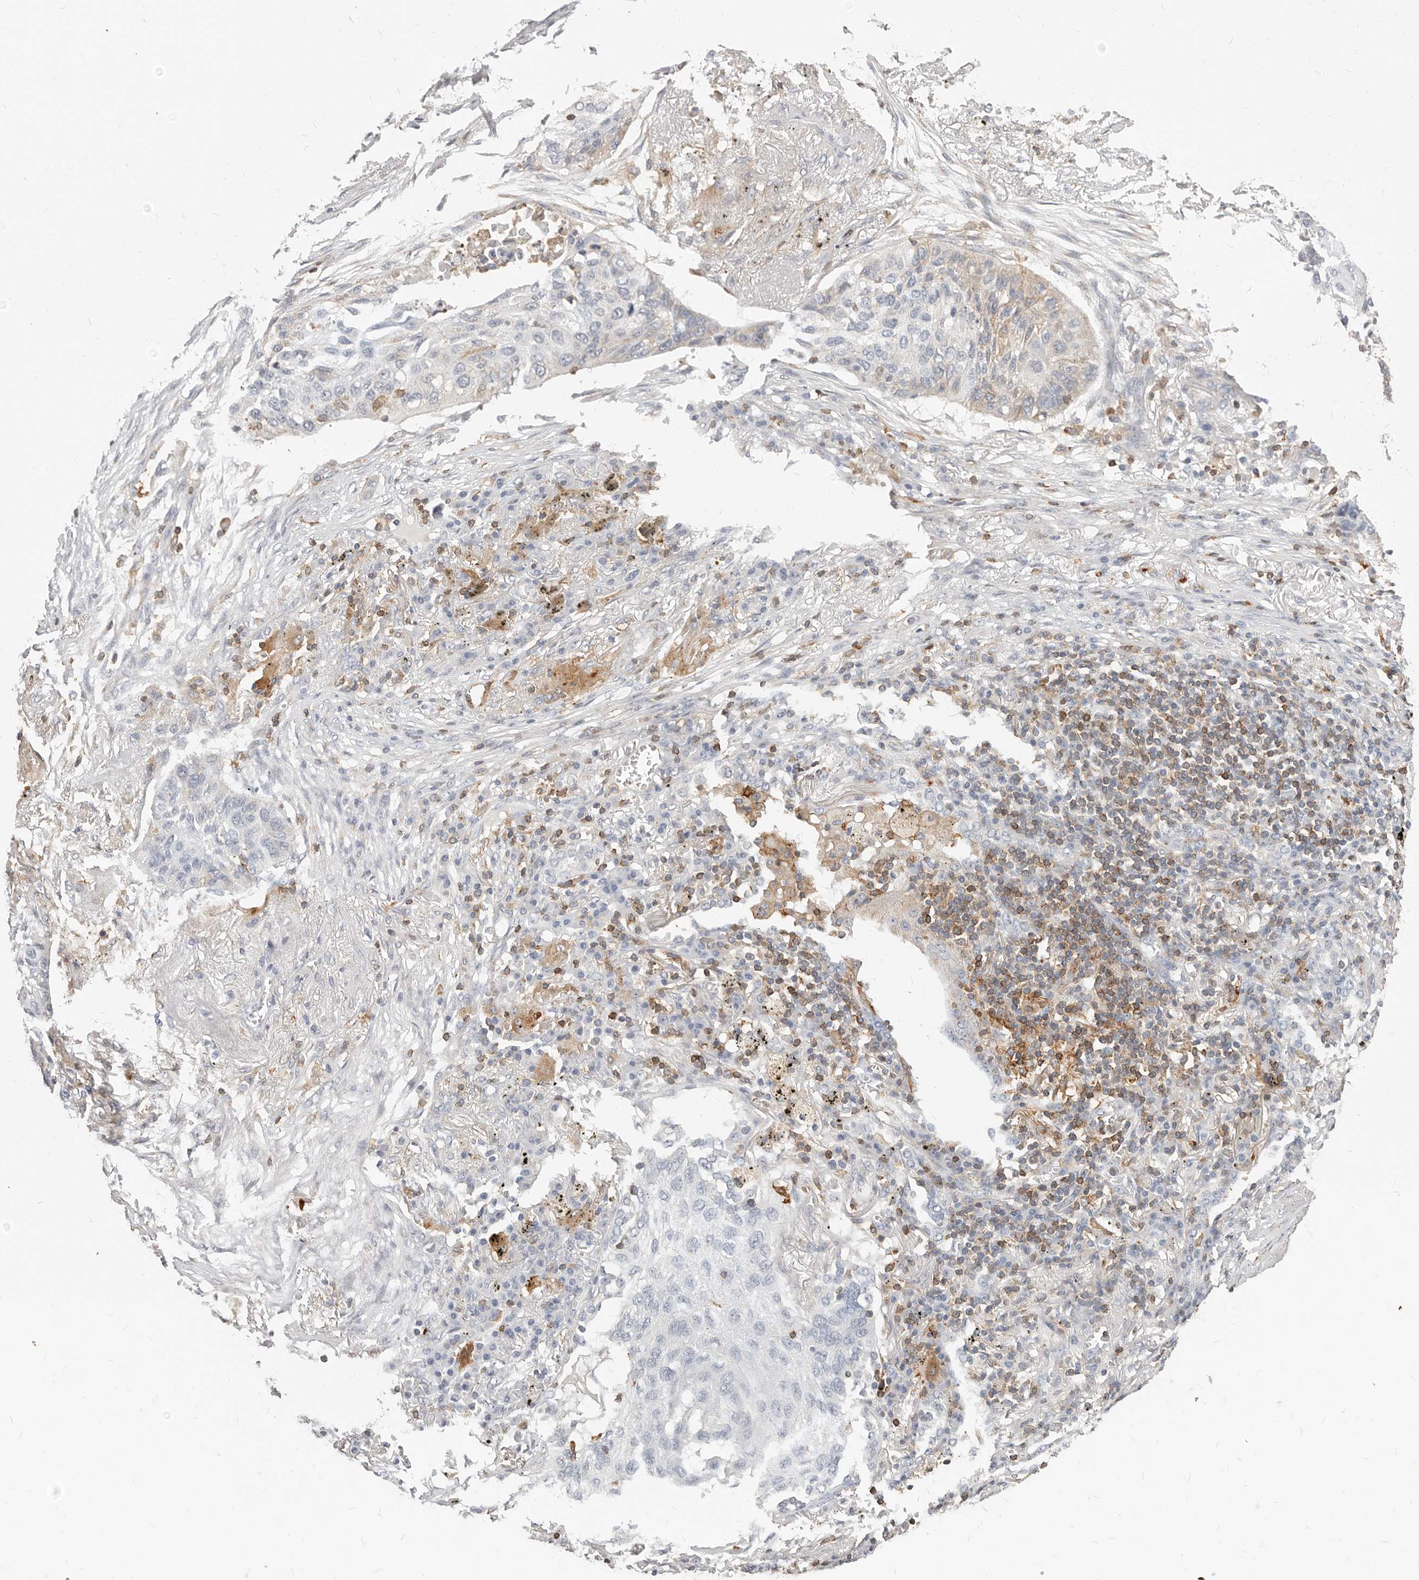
{"staining": {"intensity": "negative", "quantity": "none", "location": "none"}, "tissue": "lung cancer", "cell_type": "Tumor cells", "image_type": "cancer", "snomed": [{"axis": "morphology", "description": "Squamous cell carcinoma, NOS"}, {"axis": "topography", "description": "Lung"}], "caption": "A high-resolution micrograph shows immunohistochemistry staining of lung squamous cell carcinoma, which exhibits no significant staining in tumor cells.", "gene": "TMEM63B", "patient": {"sex": "female", "age": 63}}